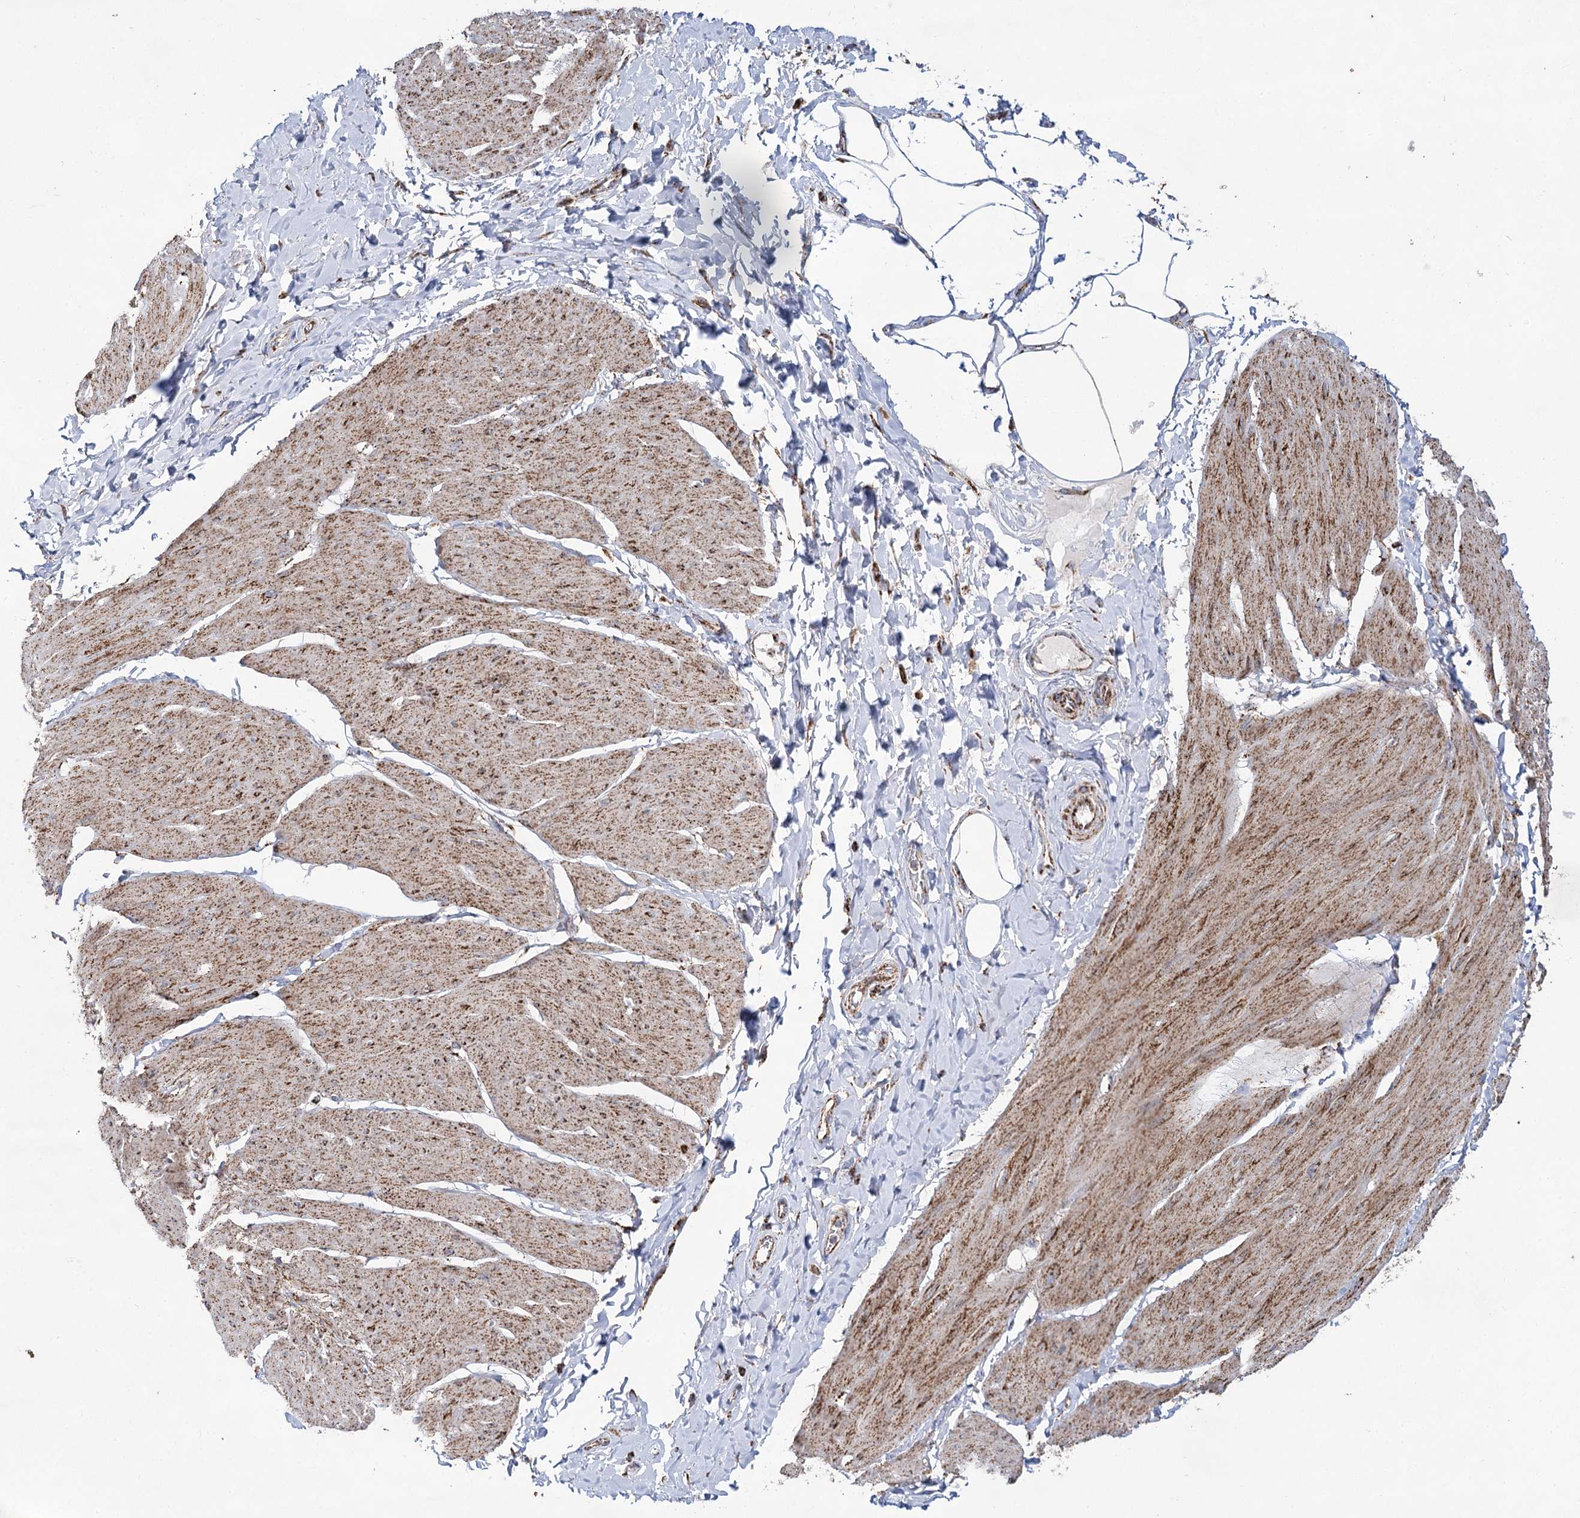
{"staining": {"intensity": "moderate", "quantity": ">75%", "location": "cytoplasmic/membranous"}, "tissue": "smooth muscle", "cell_type": "Smooth muscle cells", "image_type": "normal", "snomed": [{"axis": "morphology", "description": "Urothelial carcinoma, High grade"}, {"axis": "topography", "description": "Urinary bladder"}], "caption": "Normal smooth muscle shows moderate cytoplasmic/membranous positivity in approximately >75% of smooth muscle cells.", "gene": "NADK2", "patient": {"sex": "male", "age": 46}}